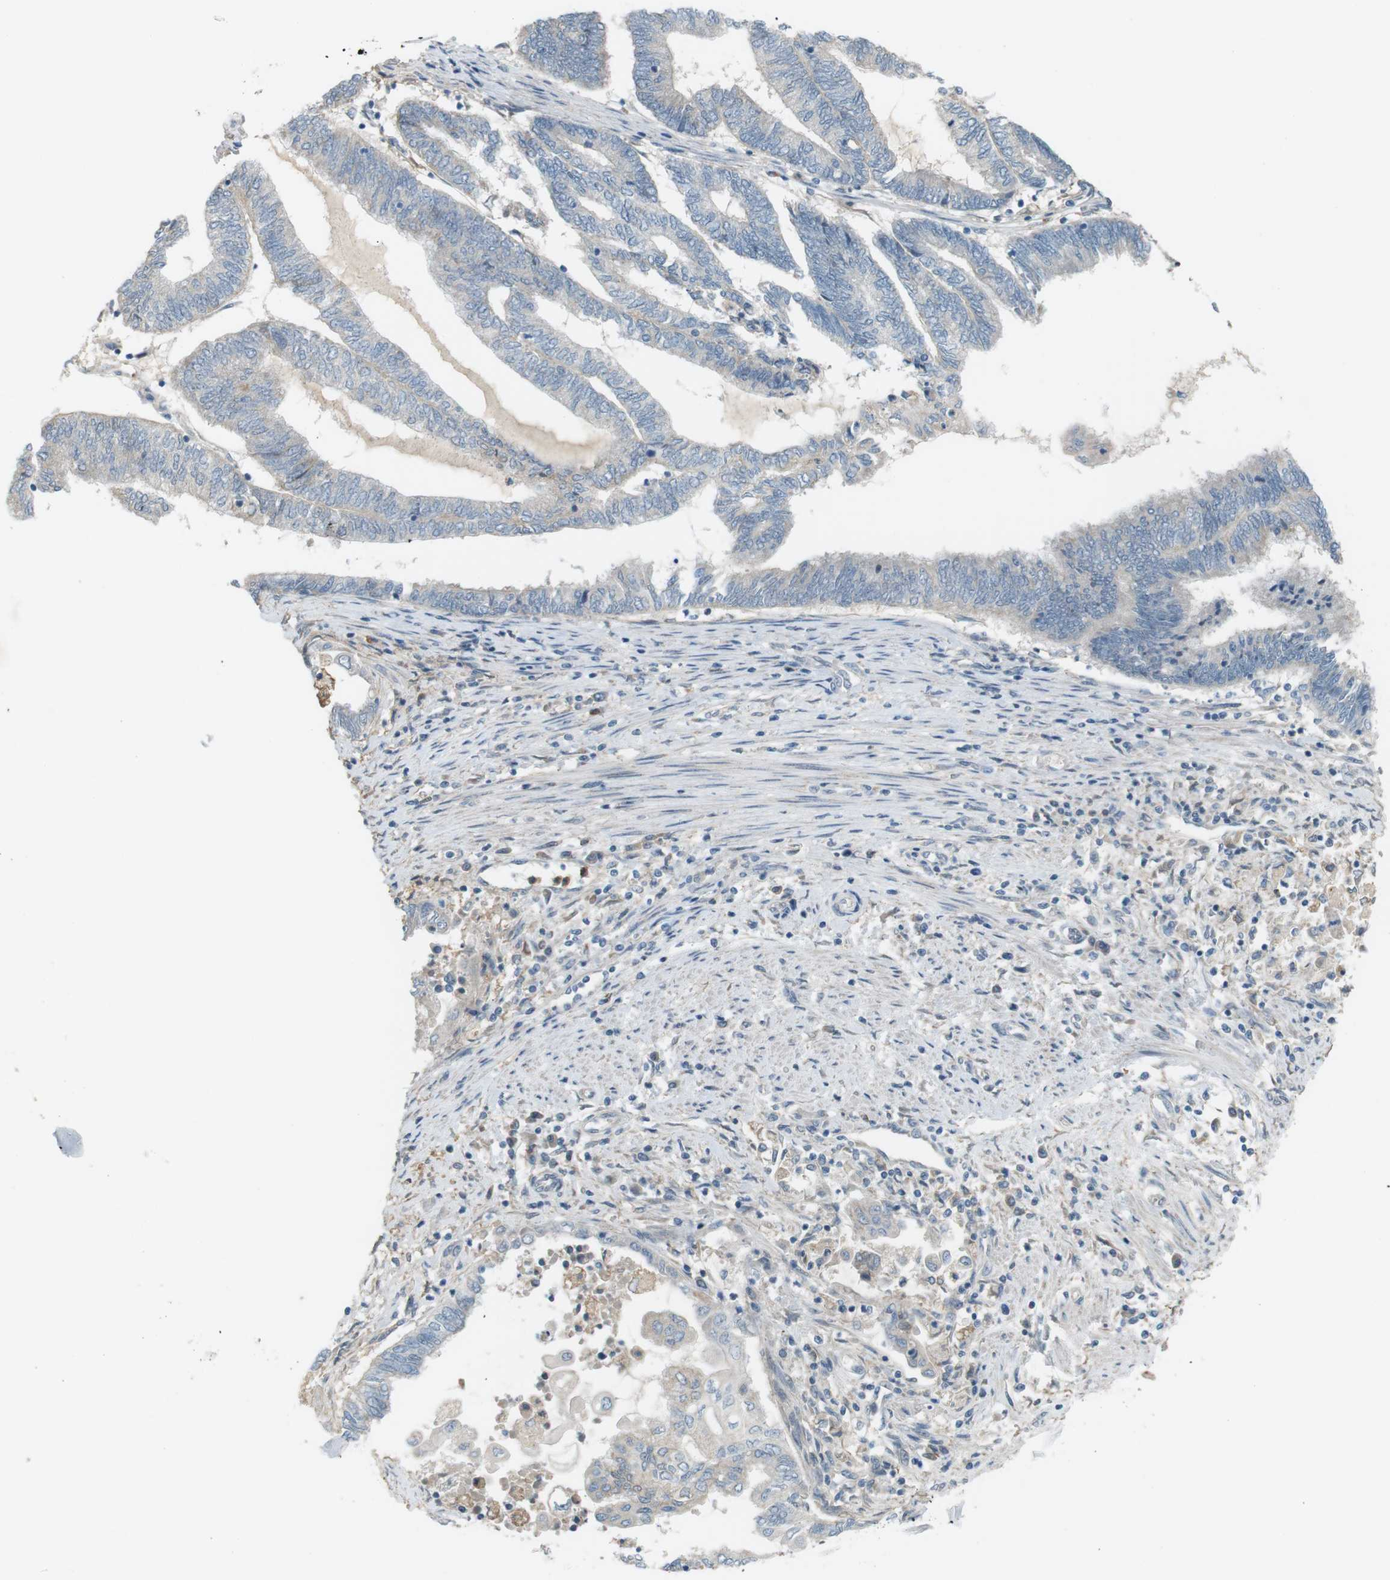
{"staining": {"intensity": "negative", "quantity": "none", "location": "none"}, "tissue": "endometrial cancer", "cell_type": "Tumor cells", "image_type": "cancer", "snomed": [{"axis": "morphology", "description": "Adenocarcinoma, NOS"}, {"axis": "topography", "description": "Uterus"}, {"axis": "topography", "description": "Endometrium"}], "caption": "Immunohistochemistry histopathology image of neoplastic tissue: human endometrial adenocarcinoma stained with DAB demonstrates no significant protein positivity in tumor cells.", "gene": "RTN3", "patient": {"sex": "female", "age": 70}}